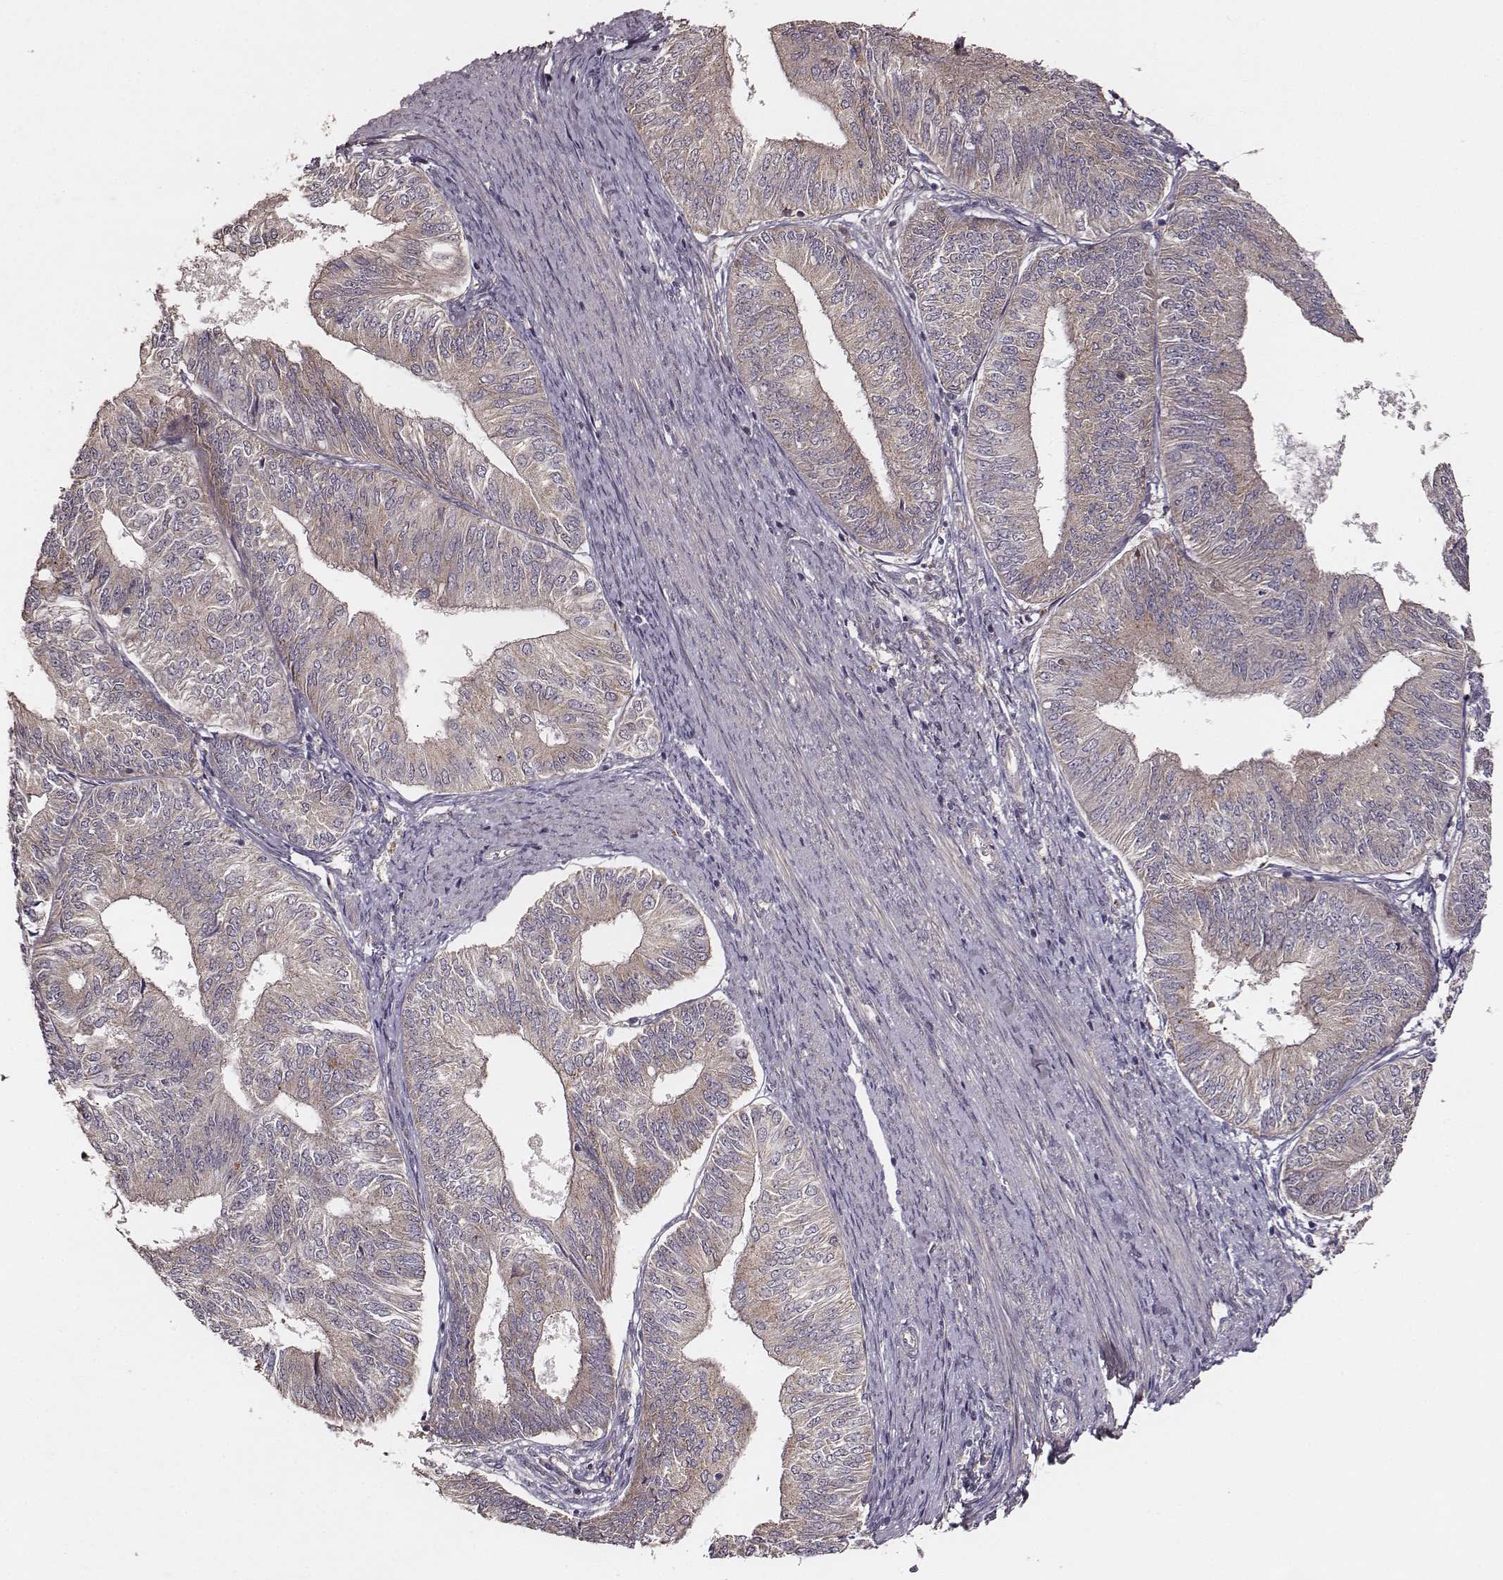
{"staining": {"intensity": "negative", "quantity": "none", "location": "none"}, "tissue": "endometrial cancer", "cell_type": "Tumor cells", "image_type": "cancer", "snomed": [{"axis": "morphology", "description": "Adenocarcinoma, NOS"}, {"axis": "topography", "description": "Endometrium"}], "caption": "A micrograph of human endometrial cancer (adenocarcinoma) is negative for staining in tumor cells.", "gene": "VPS26A", "patient": {"sex": "female", "age": 58}}